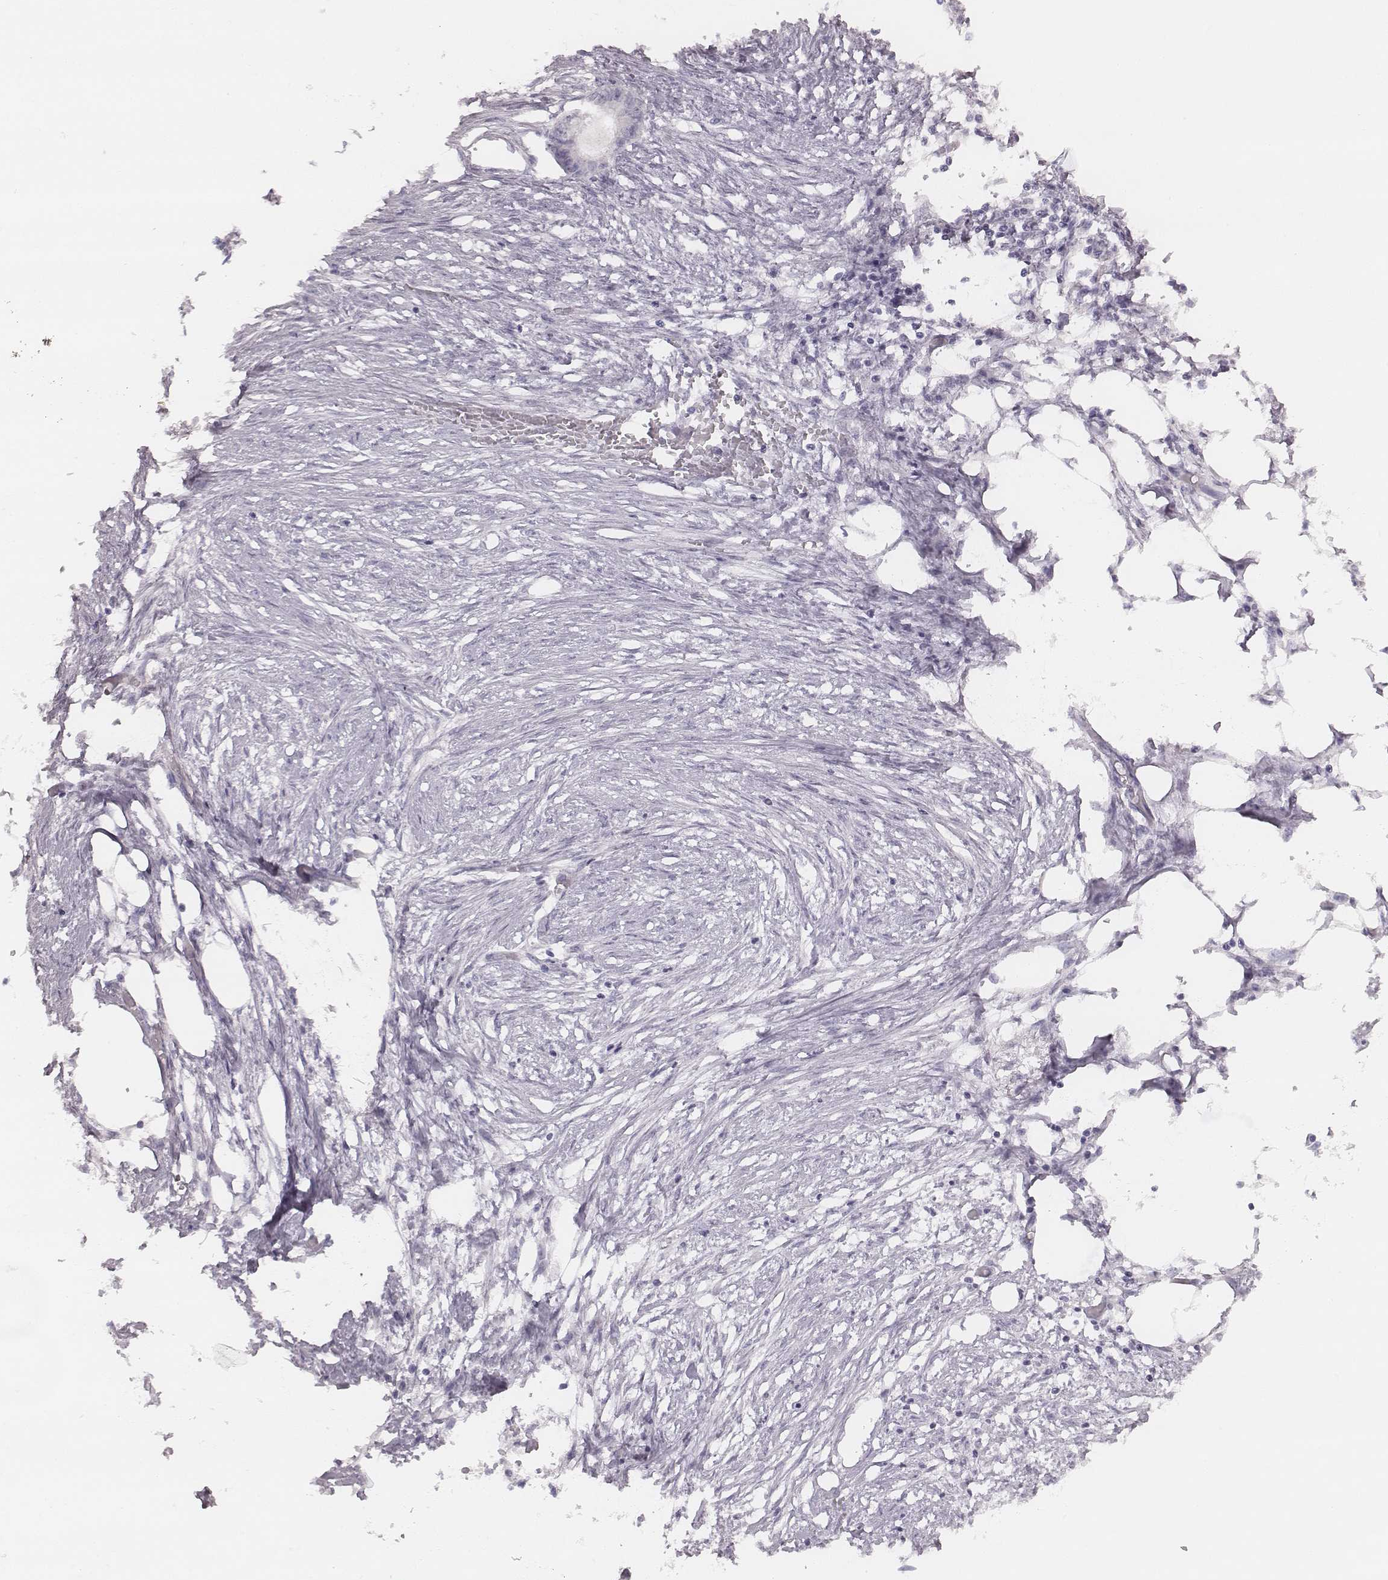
{"staining": {"intensity": "negative", "quantity": "none", "location": "none"}, "tissue": "endometrial cancer", "cell_type": "Tumor cells", "image_type": "cancer", "snomed": [{"axis": "morphology", "description": "Adenocarcinoma, NOS"}, {"axis": "morphology", "description": "Adenocarcinoma, metastatic, NOS"}, {"axis": "topography", "description": "Adipose tissue"}, {"axis": "topography", "description": "Endometrium"}], "caption": "There is no significant expression in tumor cells of adenocarcinoma (endometrial). (DAB immunohistochemistry, high magnification).", "gene": "KCNJ12", "patient": {"sex": "female", "age": 67}}